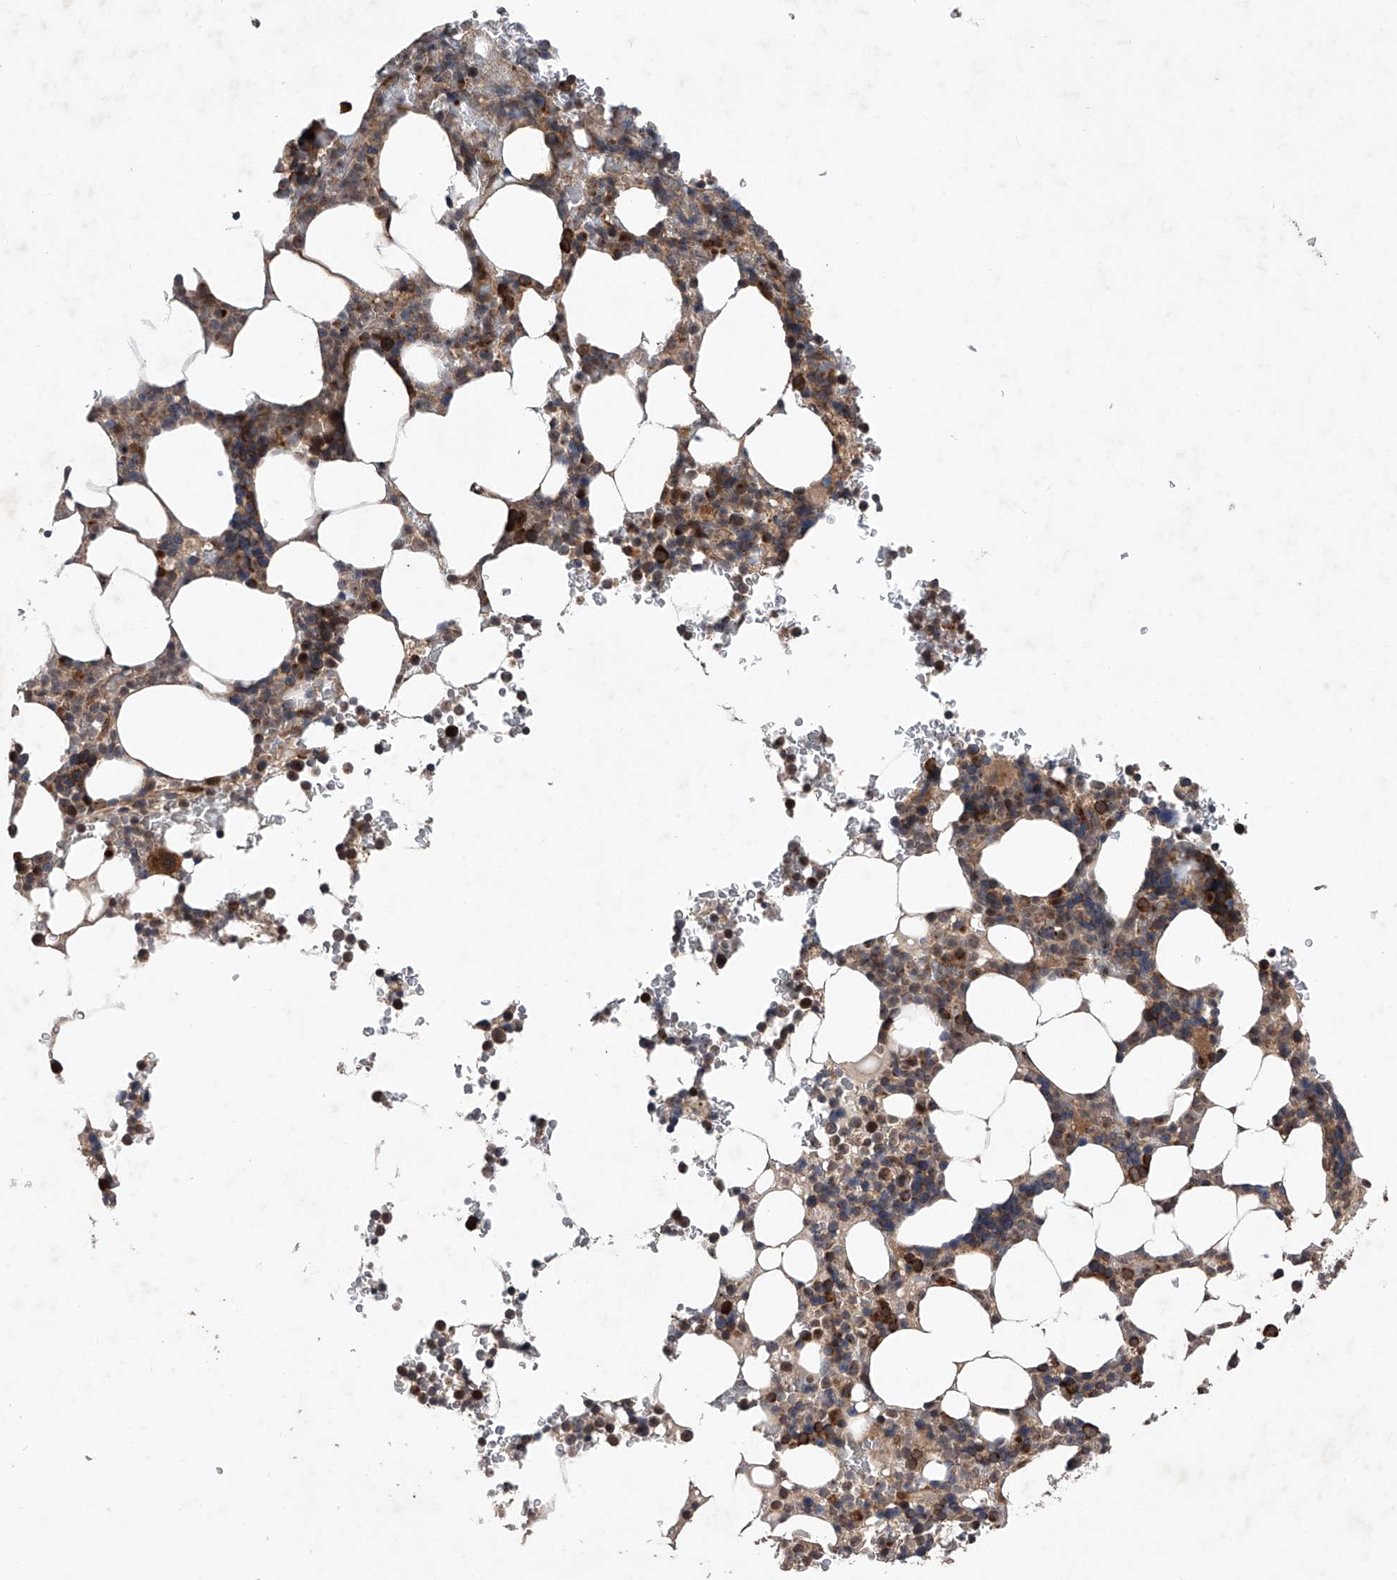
{"staining": {"intensity": "moderate", "quantity": "25%-75%", "location": "cytoplasmic/membranous"}, "tissue": "bone marrow", "cell_type": "Hematopoietic cells", "image_type": "normal", "snomed": [{"axis": "morphology", "description": "Normal tissue, NOS"}, {"axis": "topography", "description": "Bone marrow"}], "caption": "Immunohistochemical staining of benign human bone marrow reveals medium levels of moderate cytoplasmic/membranous expression in approximately 25%-75% of hematopoietic cells. The protein is shown in brown color, while the nuclei are stained blue.", "gene": "MAP3K11", "patient": {"sex": "male", "age": 58}}